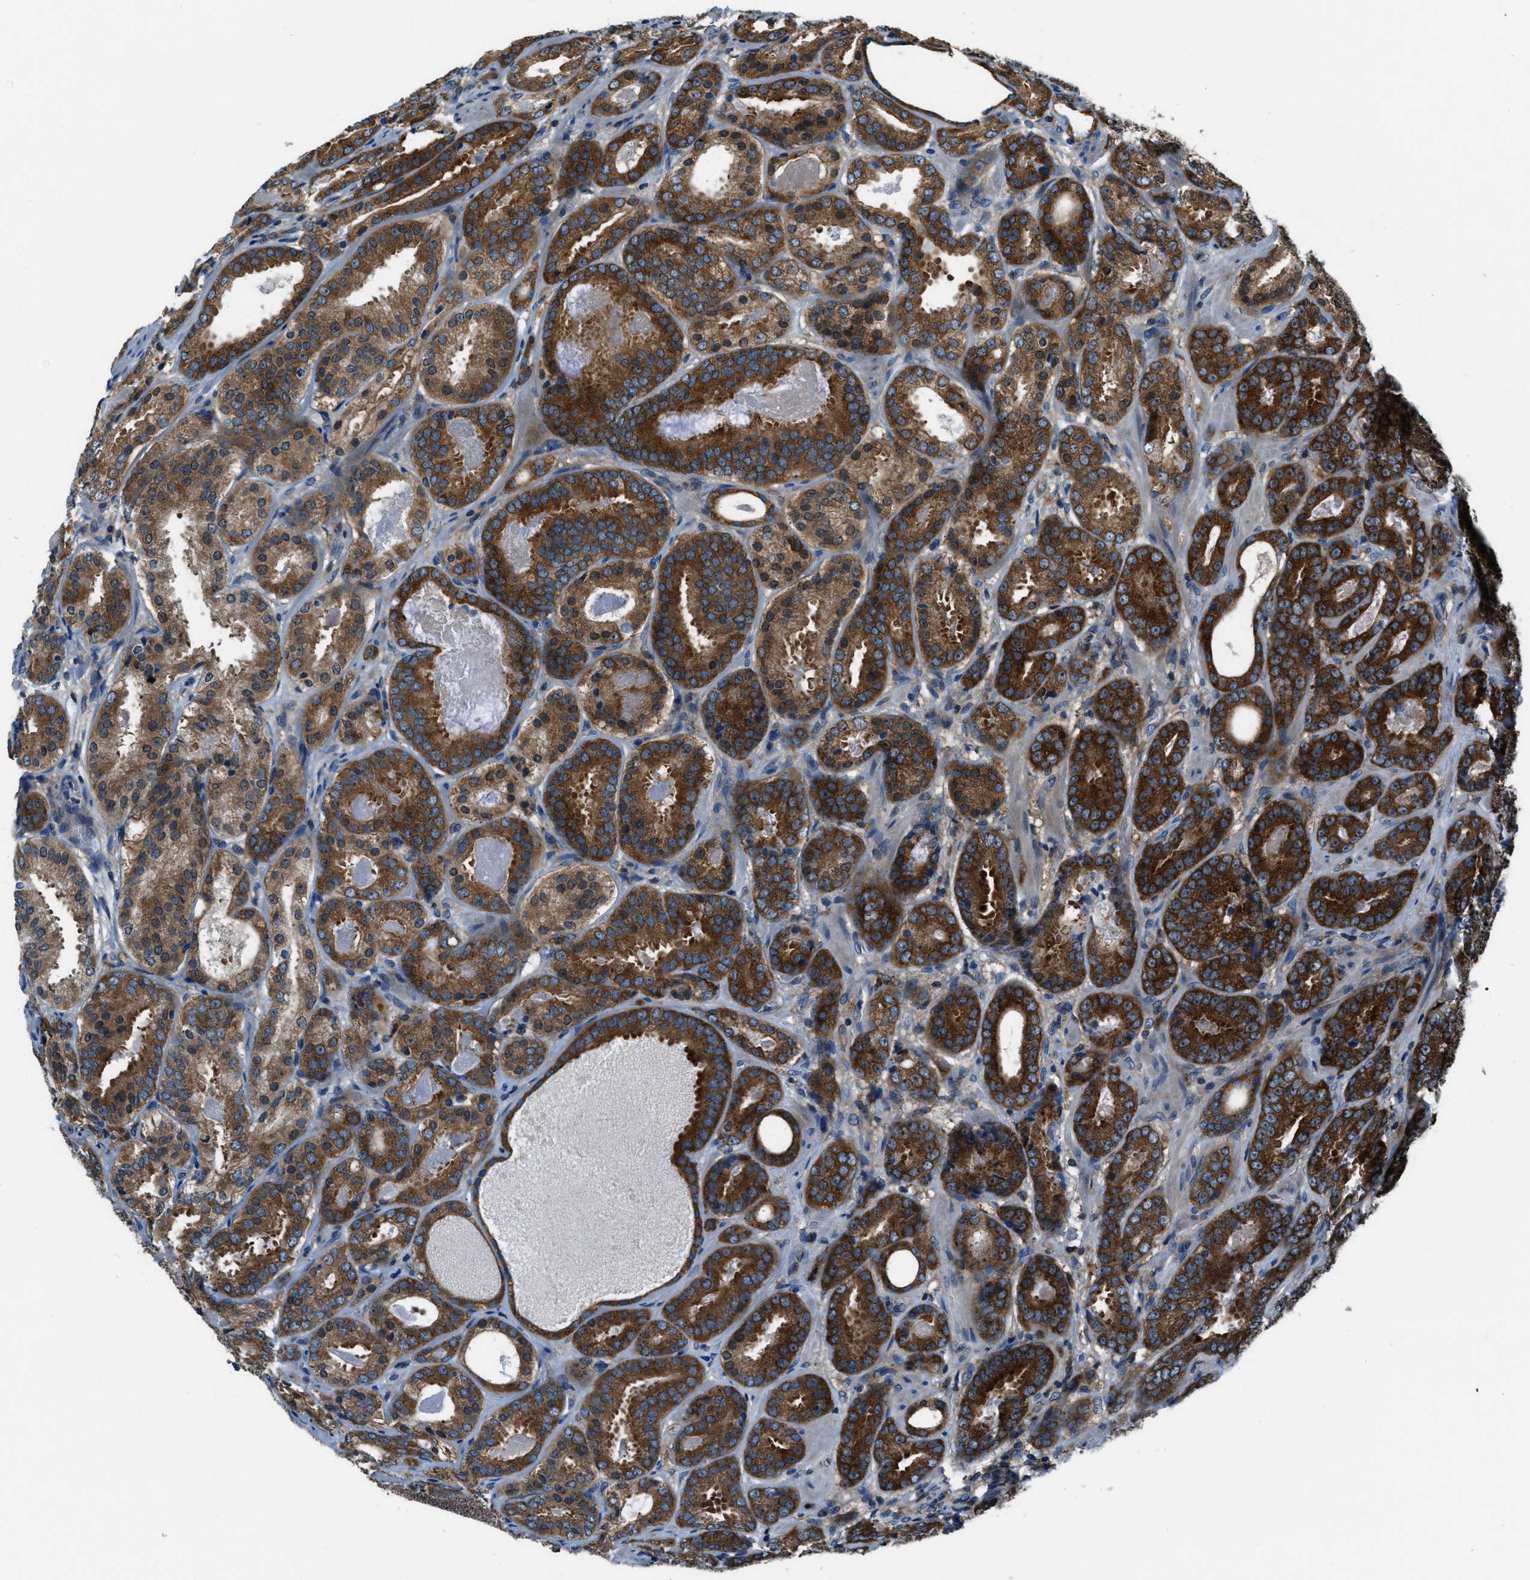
{"staining": {"intensity": "strong", "quantity": ">75%", "location": "cytoplasmic/membranous"}, "tissue": "prostate cancer", "cell_type": "Tumor cells", "image_type": "cancer", "snomed": [{"axis": "morphology", "description": "Adenocarcinoma, Low grade"}, {"axis": "topography", "description": "Prostate"}], "caption": "Protein analysis of low-grade adenocarcinoma (prostate) tissue displays strong cytoplasmic/membranous staining in about >75% of tumor cells. Nuclei are stained in blue.", "gene": "ARFGAP2", "patient": {"sex": "male", "age": 69}}